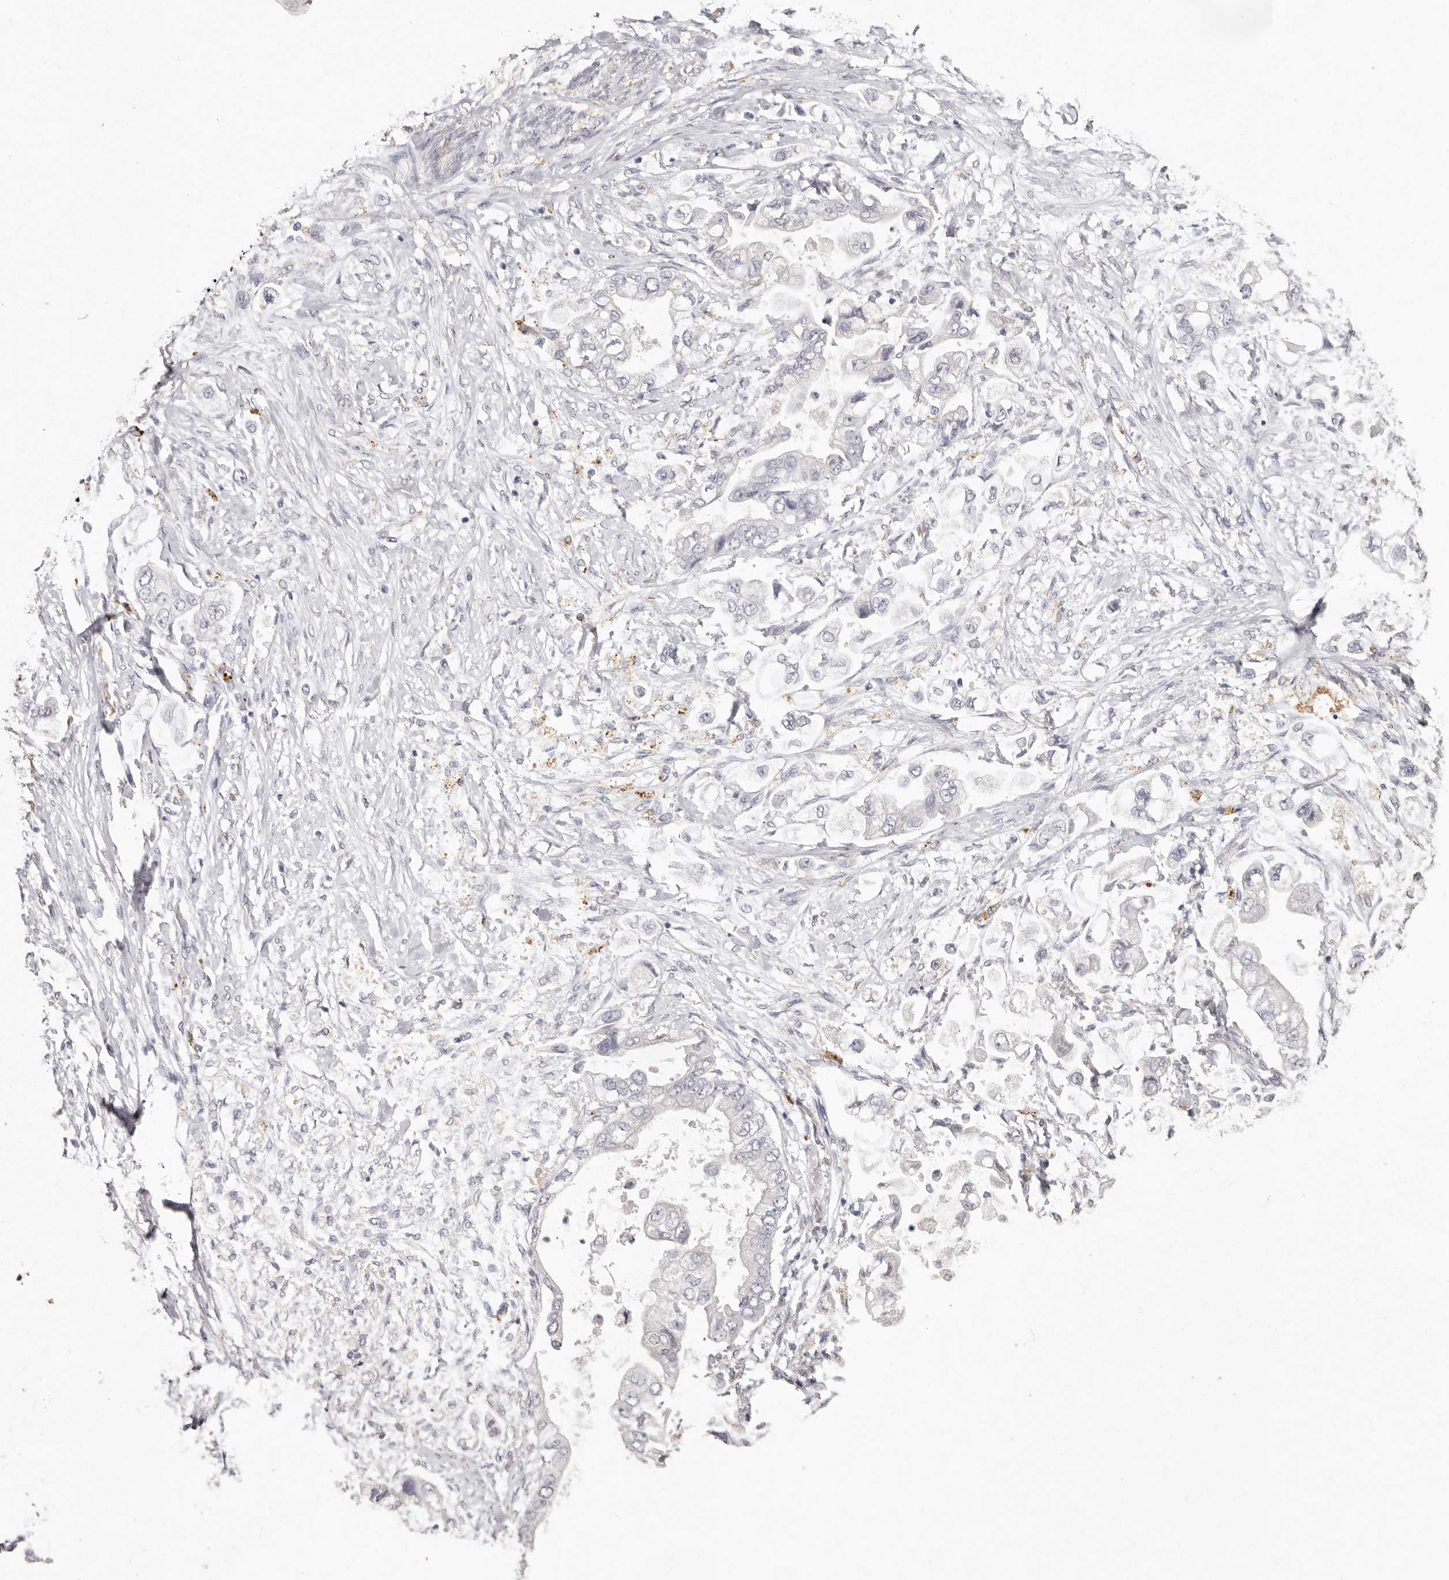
{"staining": {"intensity": "negative", "quantity": "none", "location": "none"}, "tissue": "stomach cancer", "cell_type": "Tumor cells", "image_type": "cancer", "snomed": [{"axis": "morphology", "description": "Adenocarcinoma, NOS"}, {"axis": "topography", "description": "Stomach"}], "caption": "An immunohistochemistry (IHC) histopathology image of stomach cancer (adenocarcinoma) is shown. There is no staining in tumor cells of stomach cancer (adenocarcinoma).", "gene": "FAM185A", "patient": {"sex": "male", "age": 62}}